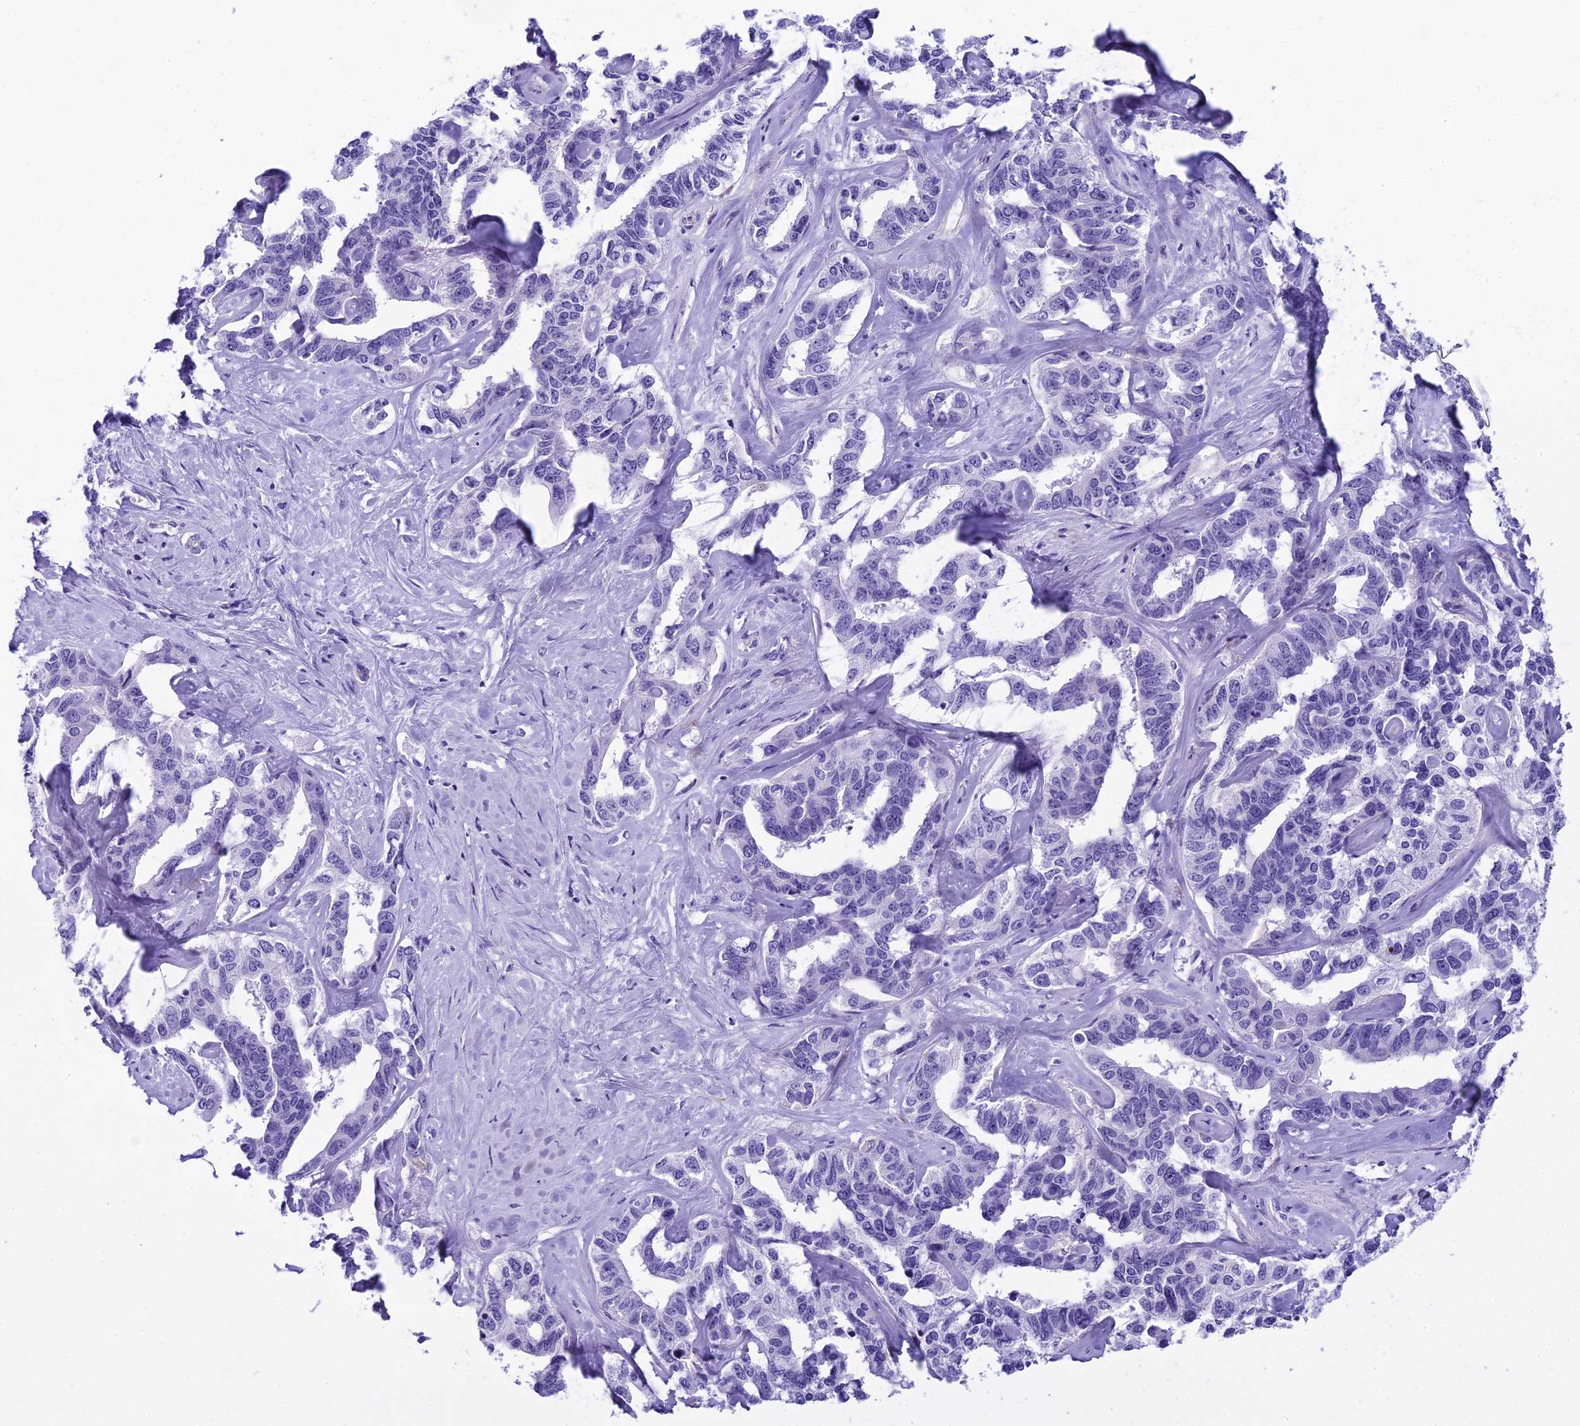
{"staining": {"intensity": "negative", "quantity": "none", "location": "none"}, "tissue": "liver cancer", "cell_type": "Tumor cells", "image_type": "cancer", "snomed": [{"axis": "morphology", "description": "Cholangiocarcinoma"}, {"axis": "topography", "description": "Liver"}], "caption": "DAB (3,3'-diaminobenzidine) immunohistochemical staining of cholangiocarcinoma (liver) reveals no significant expression in tumor cells.", "gene": "KCTD14", "patient": {"sex": "male", "age": 59}}